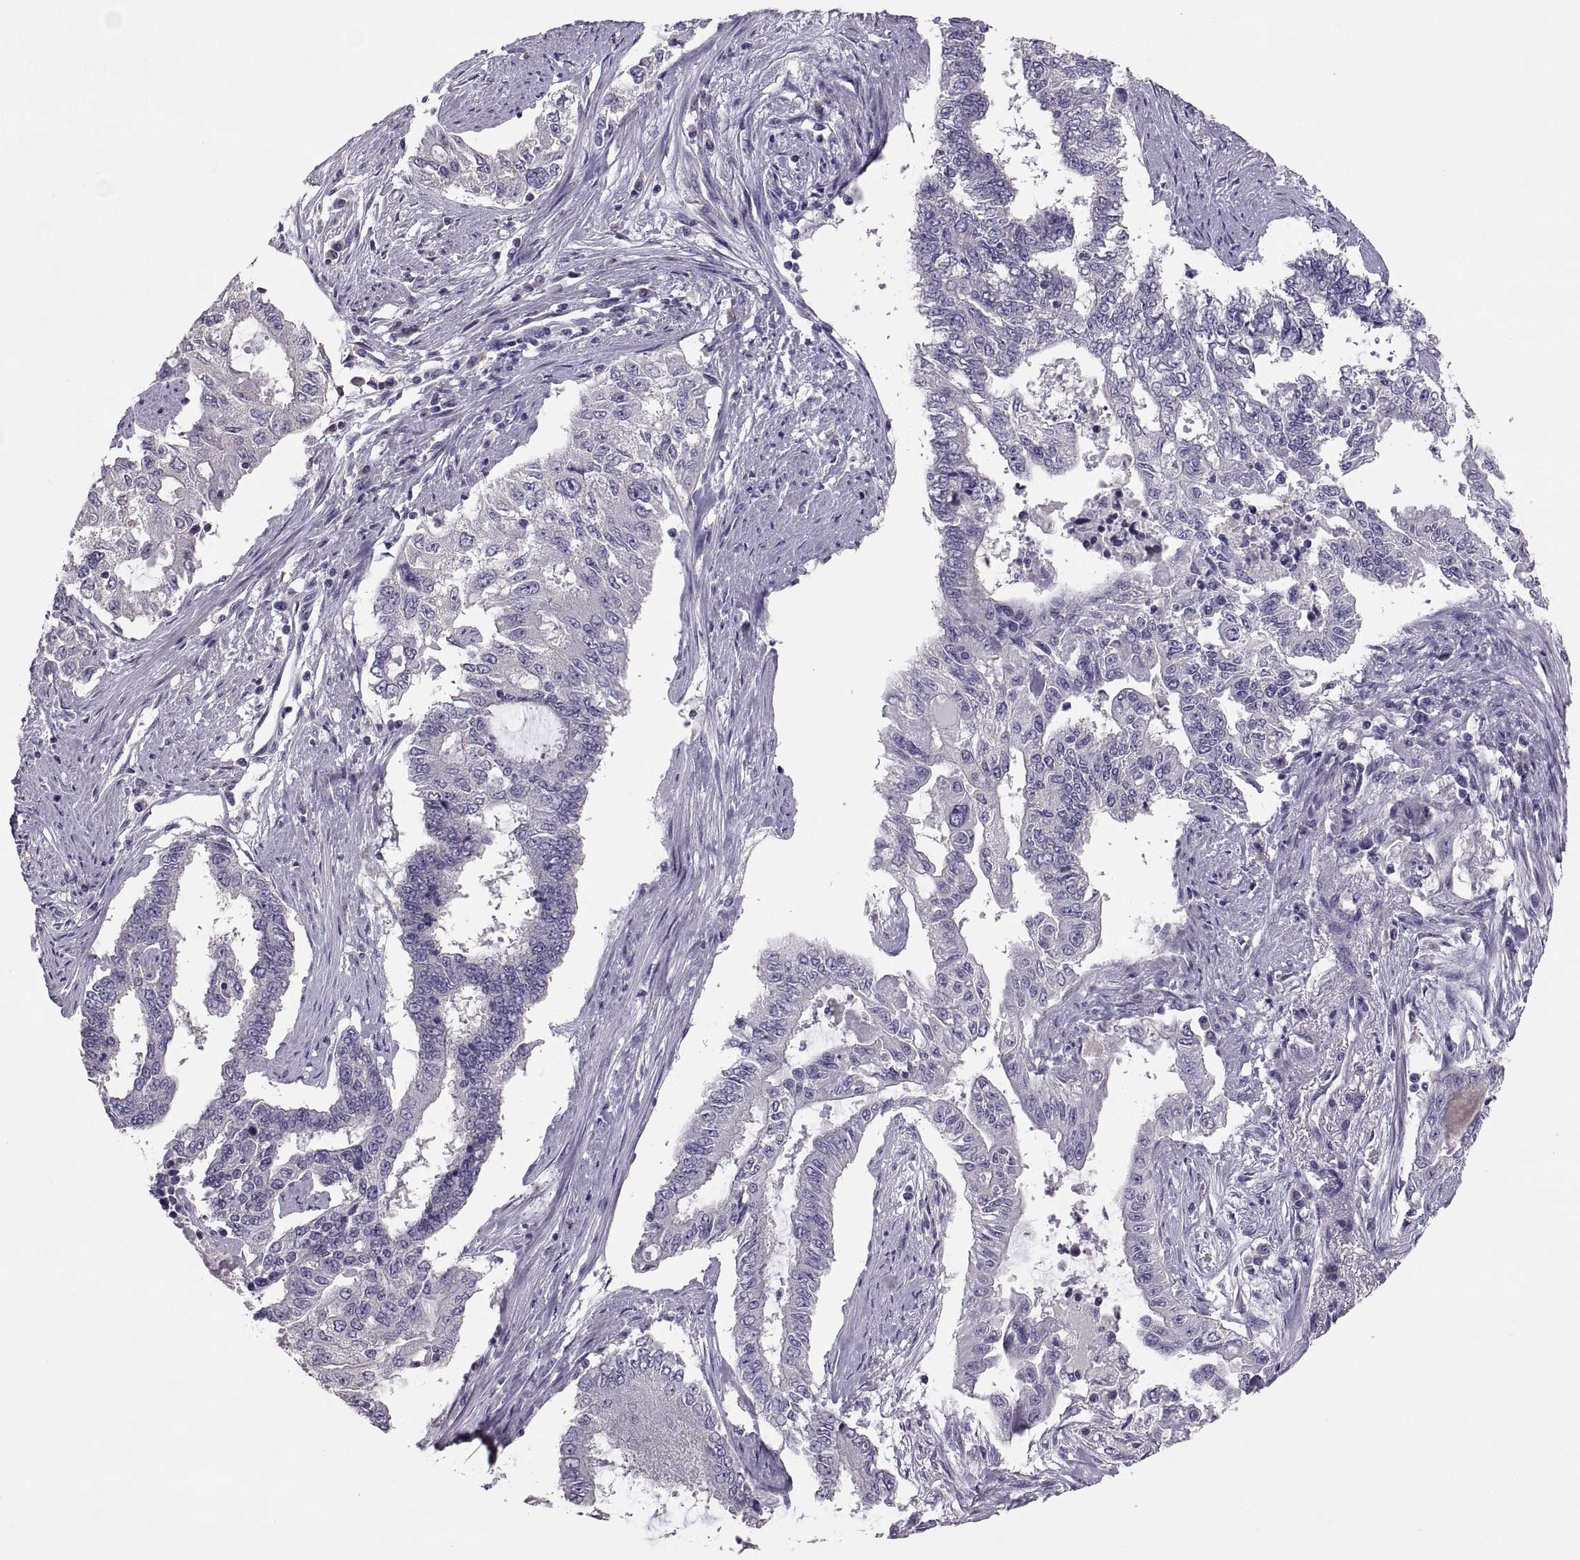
{"staining": {"intensity": "negative", "quantity": "none", "location": "none"}, "tissue": "endometrial cancer", "cell_type": "Tumor cells", "image_type": "cancer", "snomed": [{"axis": "morphology", "description": "Adenocarcinoma, NOS"}, {"axis": "topography", "description": "Uterus"}], "caption": "This is a histopathology image of IHC staining of endometrial cancer, which shows no staining in tumor cells.", "gene": "TBX19", "patient": {"sex": "female", "age": 59}}